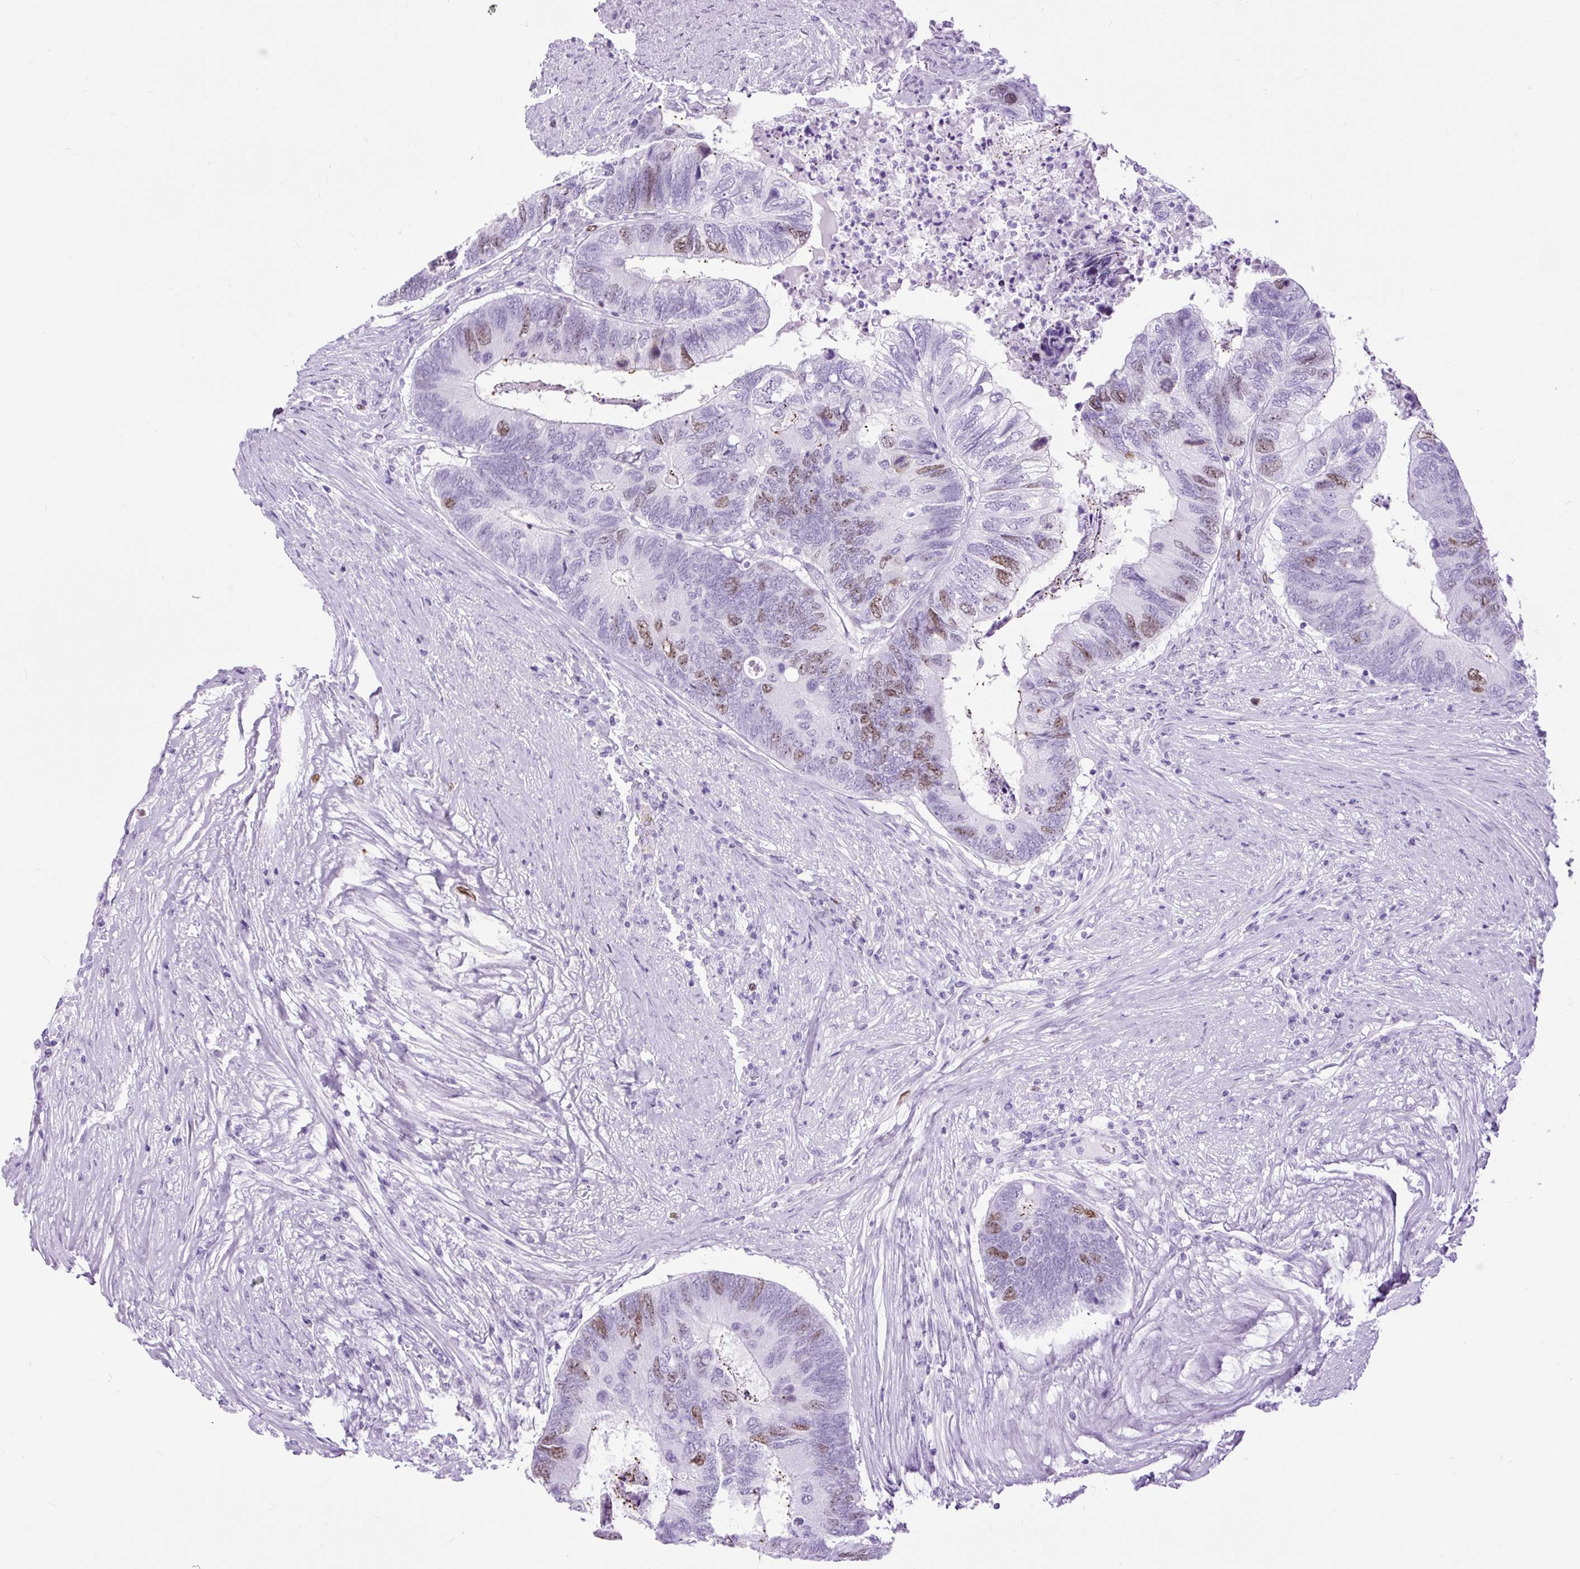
{"staining": {"intensity": "moderate", "quantity": "<25%", "location": "nuclear"}, "tissue": "colorectal cancer", "cell_type": "Tumor cells", "image_type": "cancer", "snomed": [{"axis": "morphology", "description": "Adenocarcinoma, NOS"}, {"axis": "topography", "description": "Colon"}], "caption": "The micrograph demonstrates immunohistochemical staining of colorectal adenocarcinoma. There is moderate nuclear expression is appreciated in approximately <25% of tumor cells. (Brightfield microscopy of DAB IHC at high magnification).", "gene": "RACGAP1", "patient": {"sex": "female", "age": 67}}